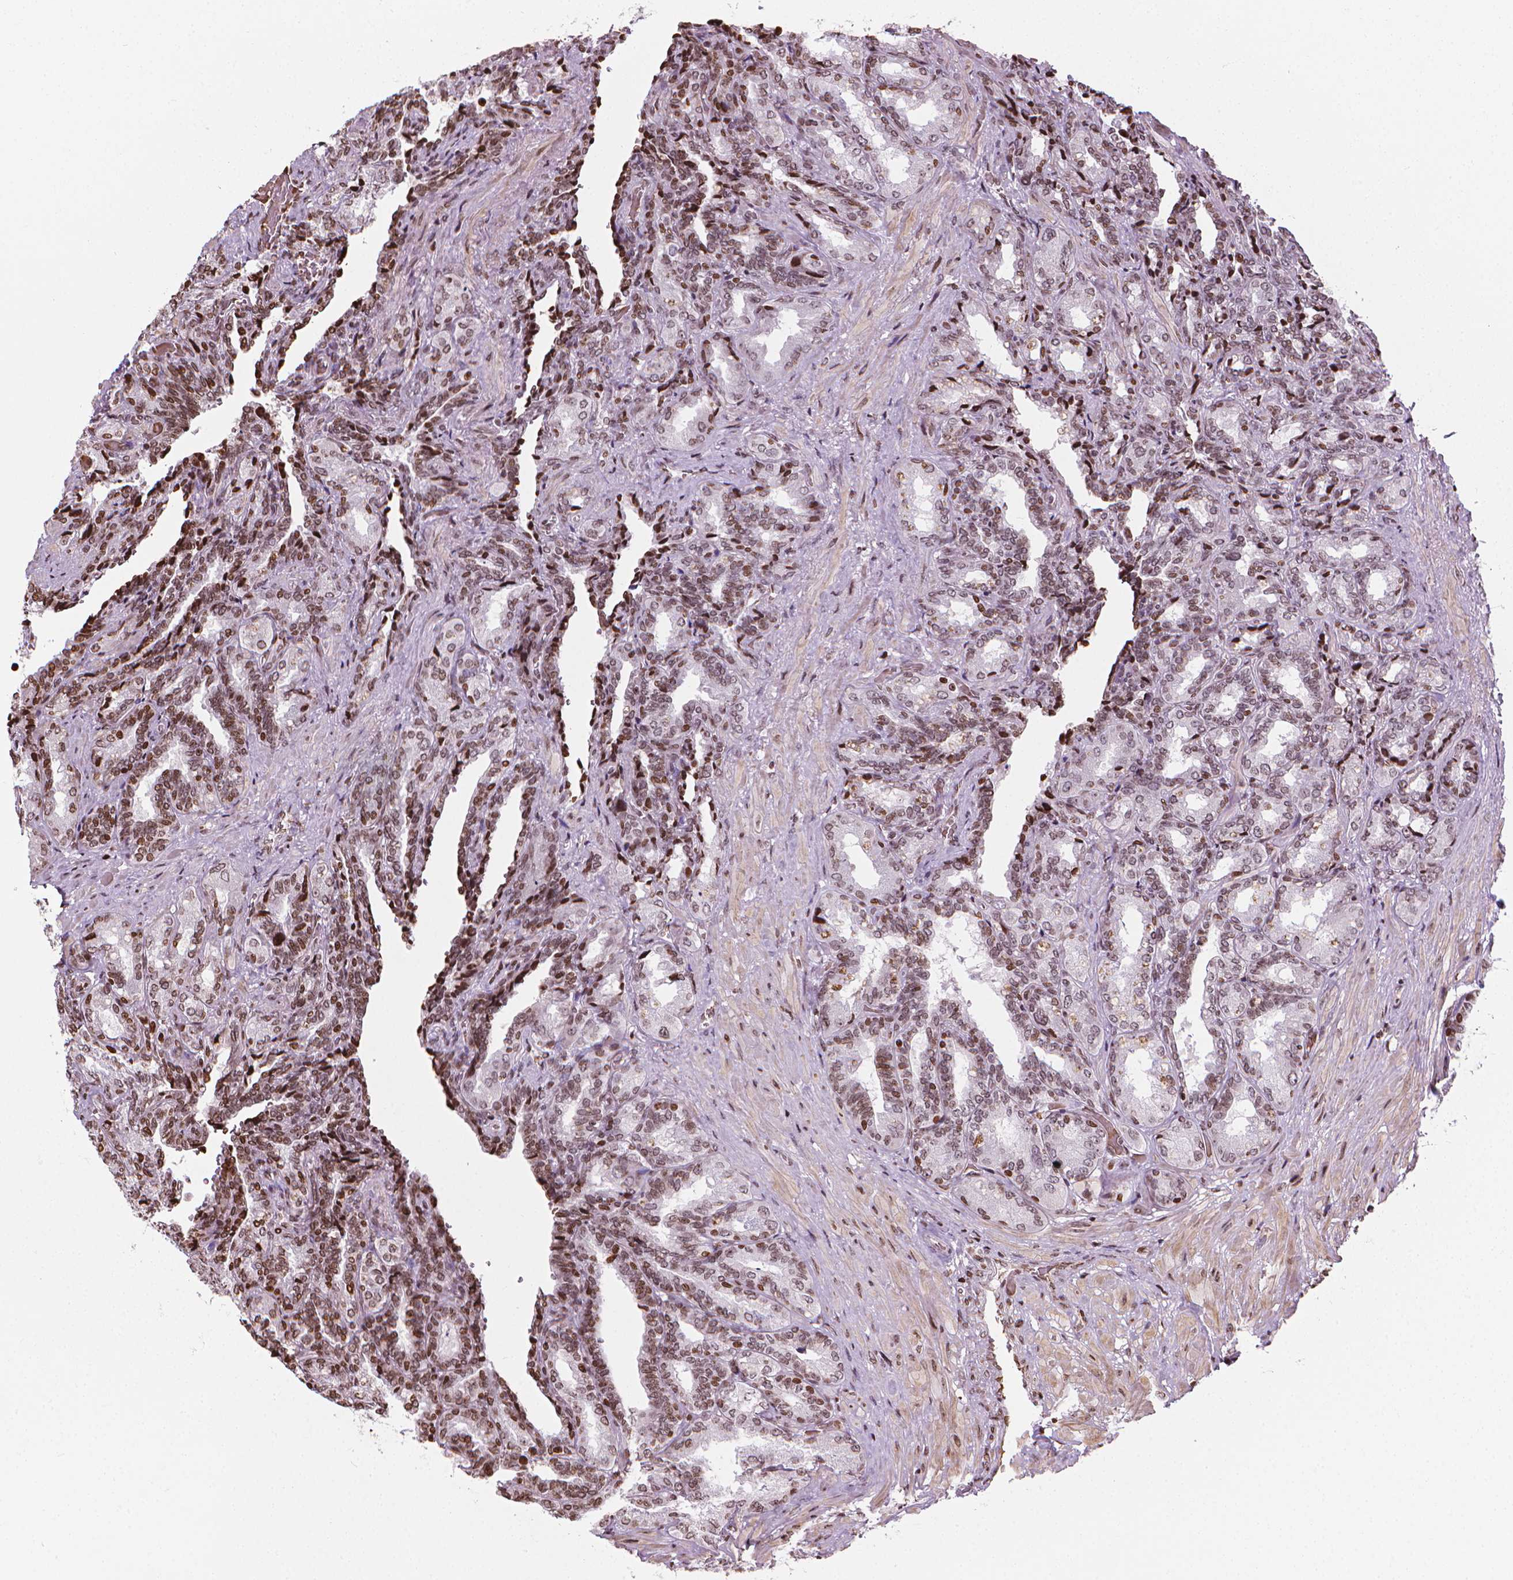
{"staining": {"intensity": "strong", "quantity": ">75%", "location": "nuclear"}, "tissue": "seminal vesicle", "cell_type": "Glandular cells", "image_type": "normal", "snomed": [{"axis": "morphology", "description": "Normal tissue, NOS"}, {"axis": "topography", "description": "Seminal veicle"}], "caption": "Immunohistochemical staining of normal seminal vesicle demonstrates strong nuclear protein positivity in about >75% of glandular cells. The protein is stained brown, and the nuclei are stained in blue (DAB (3,3'-diaminobenzidine) IHC with brightfield microscopy, high magnification).", "gene": "PIP4K2A", "patient": {"sex": "male", "age": 68}}